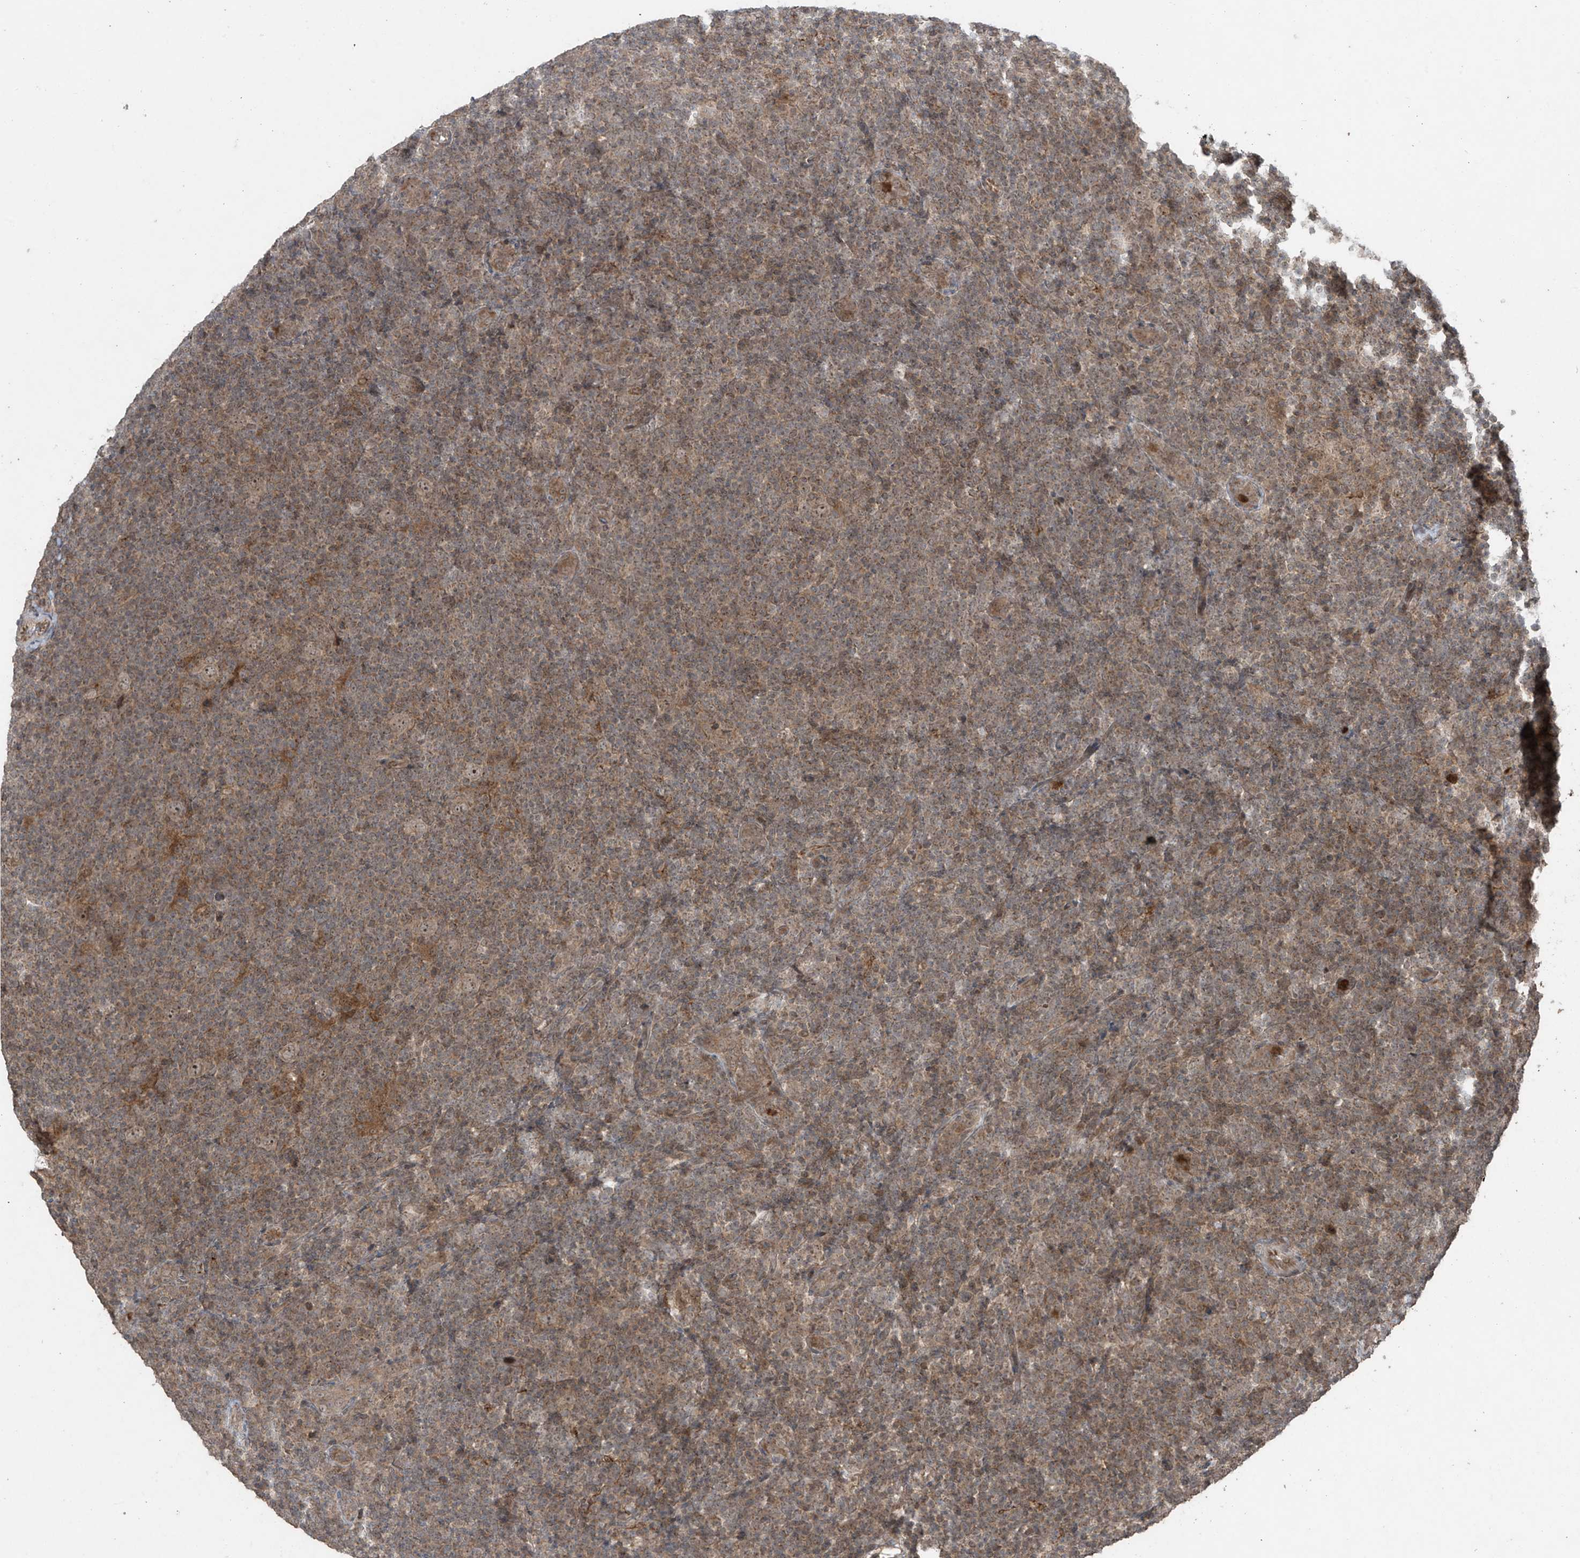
{"staining": {"intensity": "strong", "quantity": "25%-75%", "location": "nuclear"}, "tissue": "lymphoma", "cell_type": "Tumor cells", "image_type": "cancer", "snomed": [{"axis": "morphology", "description": "Hodgkin's disease, NOS"}, {"axis": "topography", "description": "Lymph node"}], "caption": "Immunohistochemistry of Hodgkin's disease demonstrates high levels of strong nuclear staining in approximately 25%-75% of tumor cells.", "gene": "PGPEP1", "patient": {"sex": "female", "age": 57}}